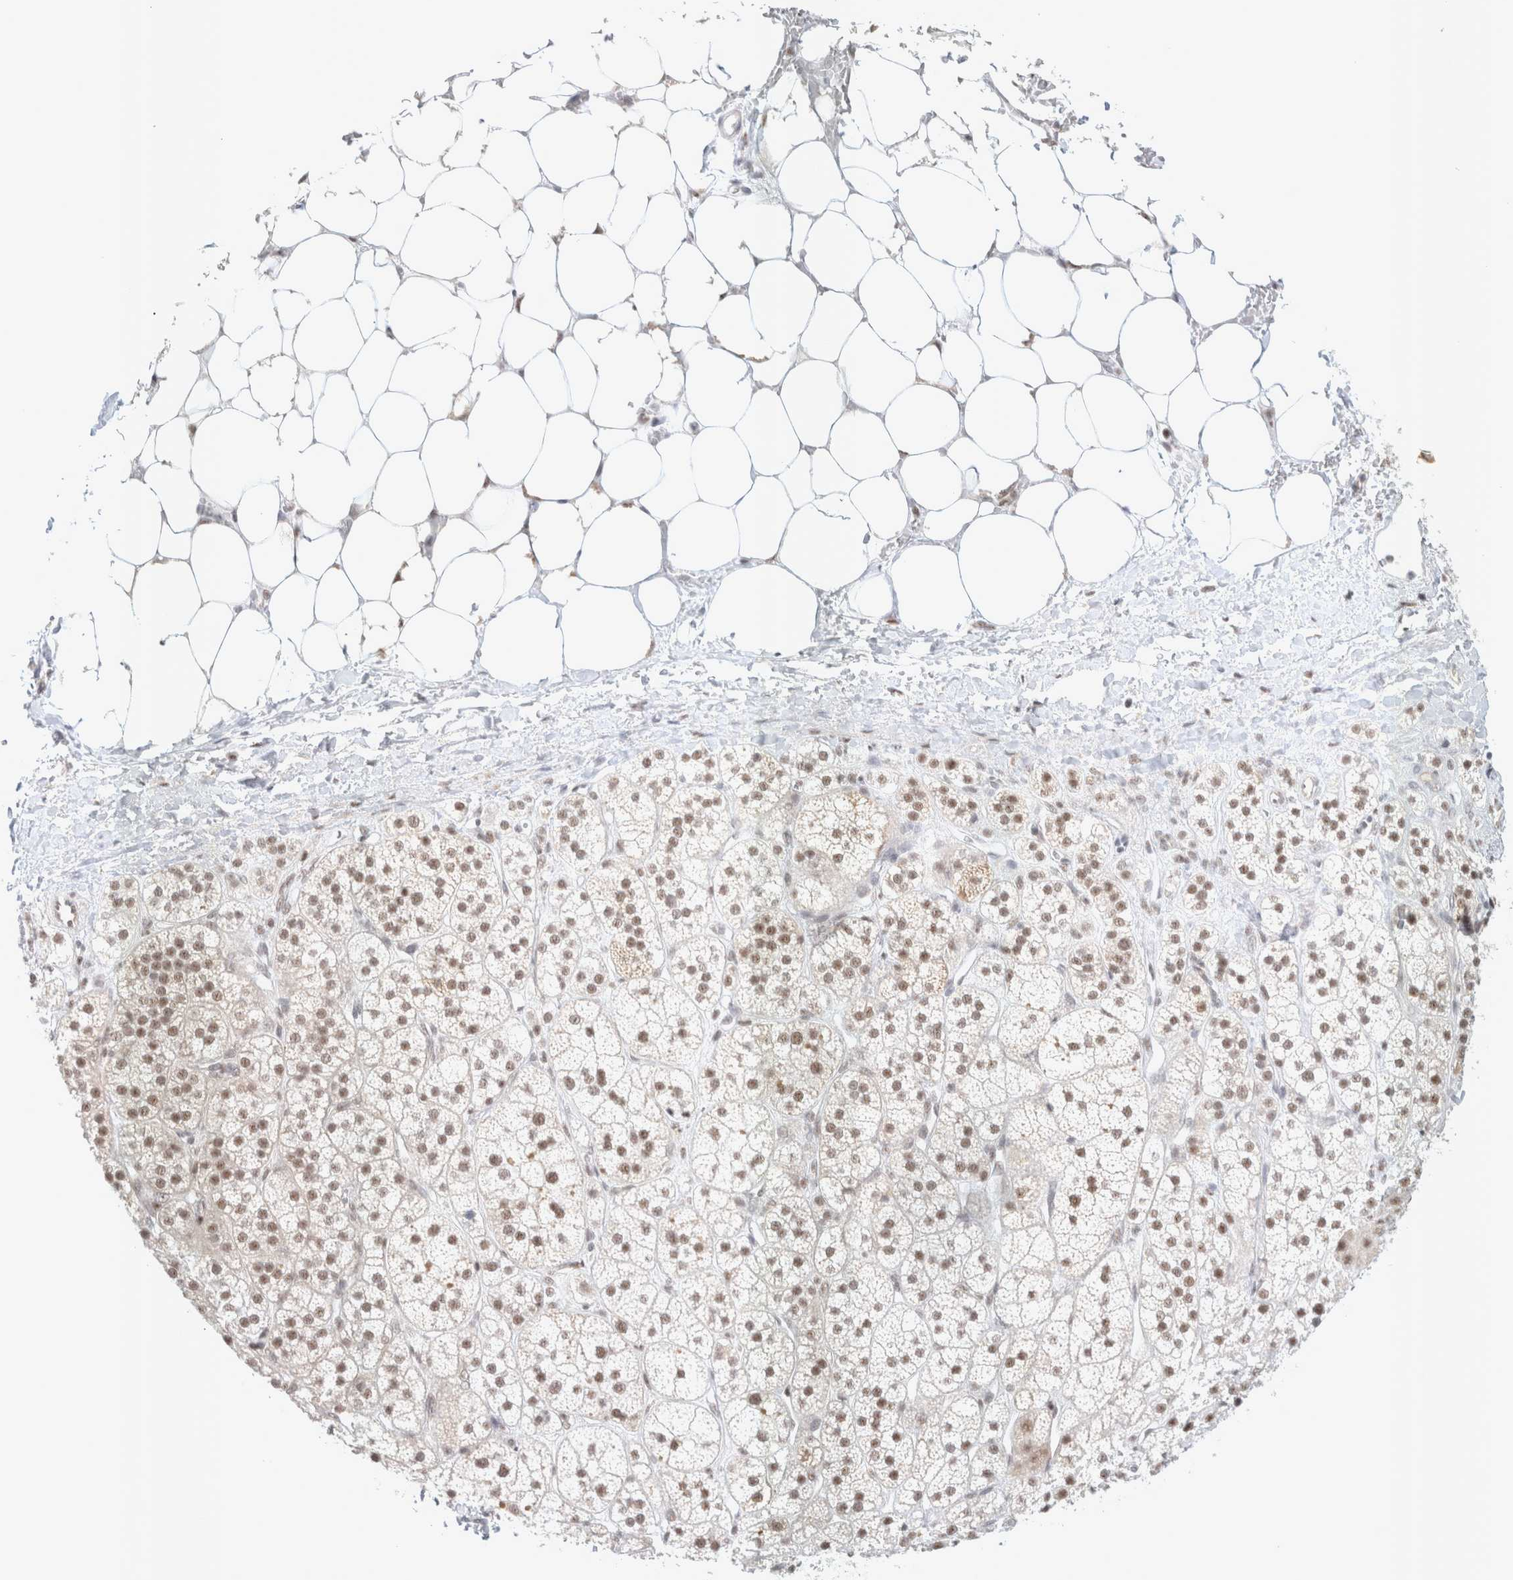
{"staining": {"intensity": "moderate", "quantity": ">75%", "location": "nuclear"}, "tissue": "adrenal gland", "cell_type": "Glandular cells", "image_type": "normal", "snomed": [{"axis": "morphology", "description": "Normal tissue, NOS"}, {"axis": "topography", "description": "Adrenal gland"}], "caption": "High-power microscopy captured an IHC photomicrograph of normal adrenal gland, revealing moderate nuclear positivity in approximately >75% of glandular cells. The protein of interest is shown in brown color, while the nuclei are stained blue.", "gene": "TRMT12", "patient": {"sex": "male", "age": 56}}